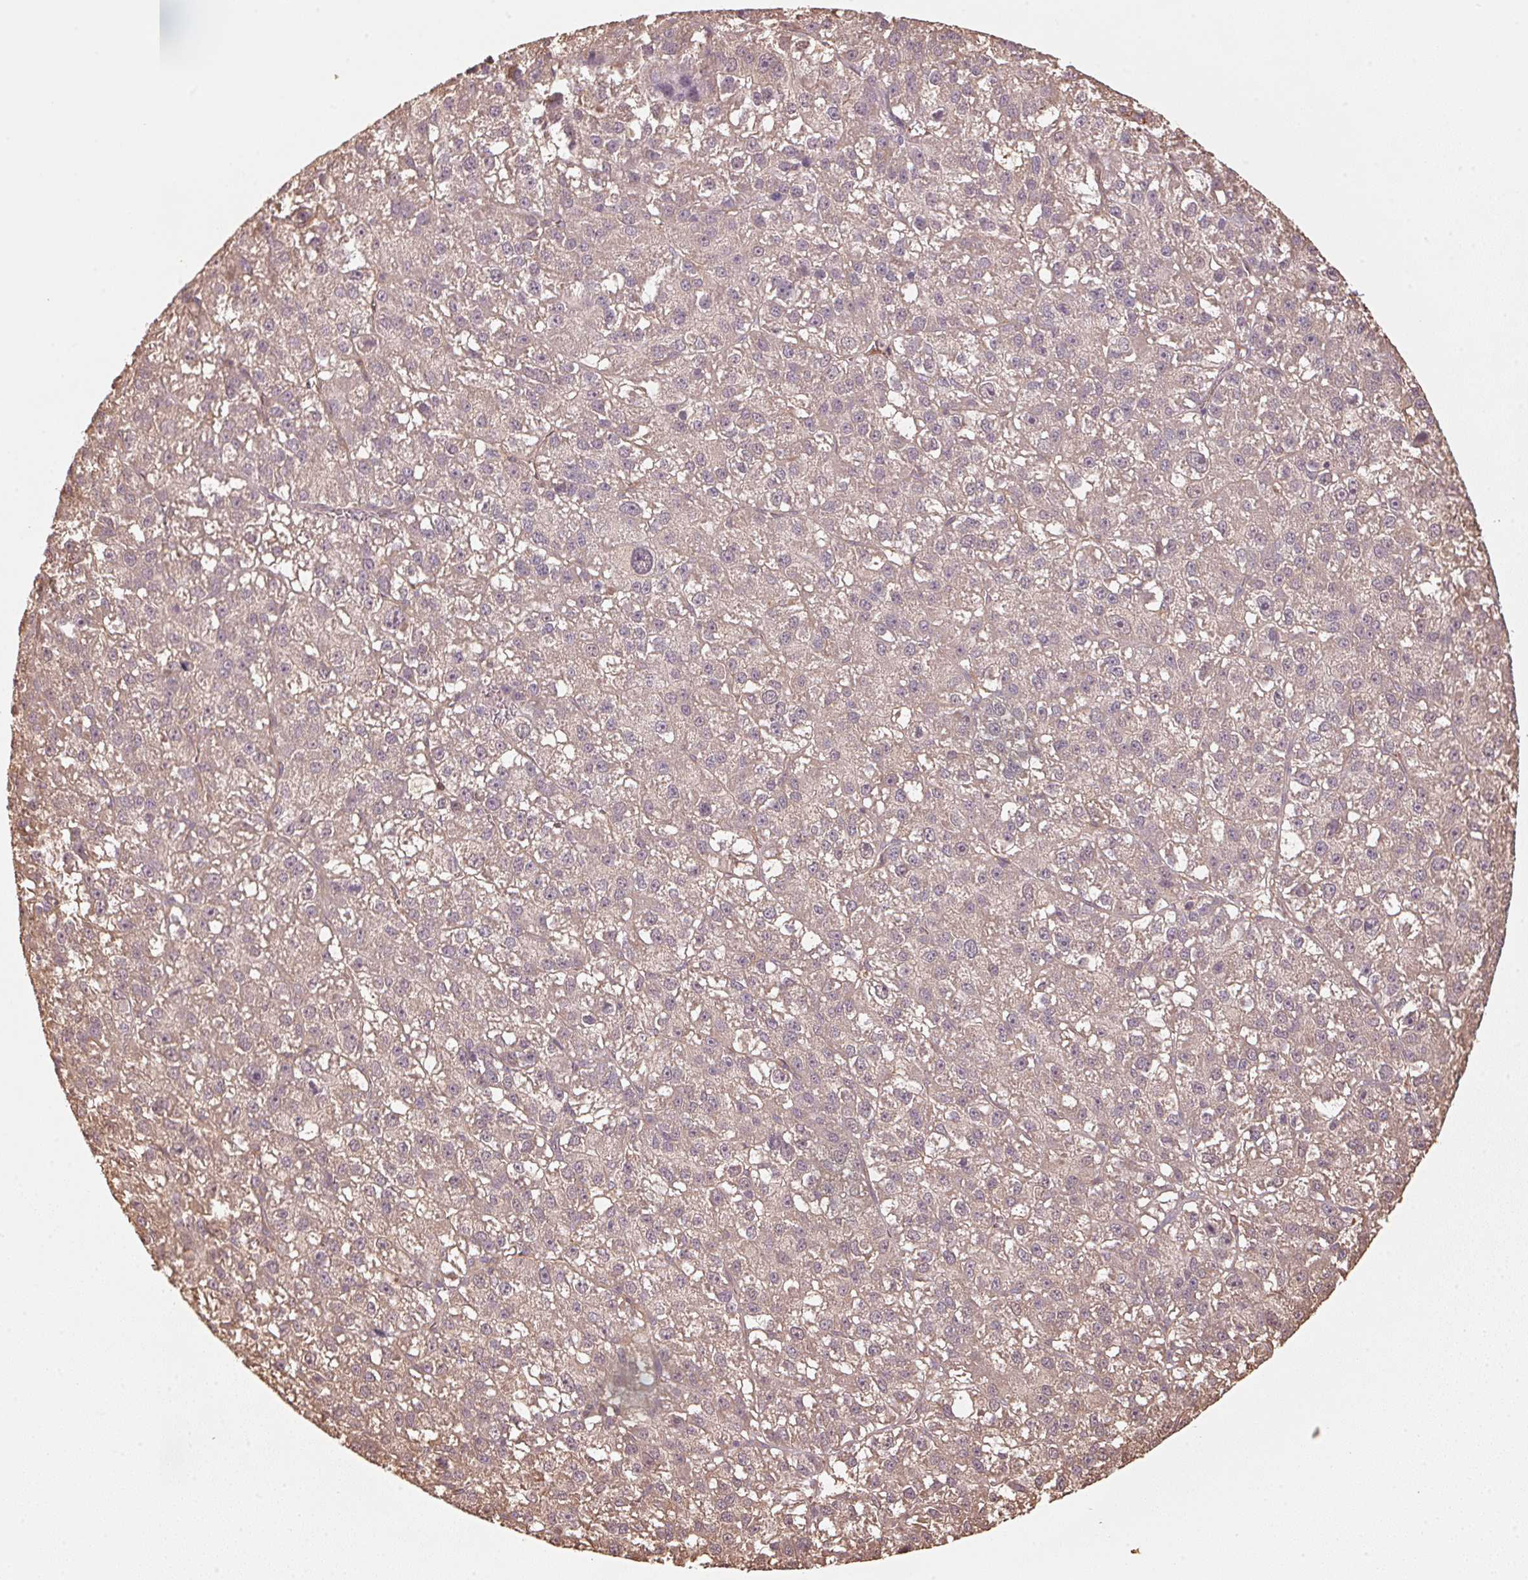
{"staining": {"intensity": "negative", "quantity": "none", "location": "none"}, "tissue": "liver cancer", "cell_type": "Tumor cells", "image_type": "cancer", "snomed": [{"axis": "morphology", "description": "Carcinoma, Hepatocellular, NOS"}, {"axis": "topography", "description": "Liver"}], "caption": "The image reveals no staining of tumor cells in liver cancer (hepatocellular carcinoma). Nuclei are stained in blue.", "gene": "QDPR", "patient": {"sex": "female", "age": 70}}